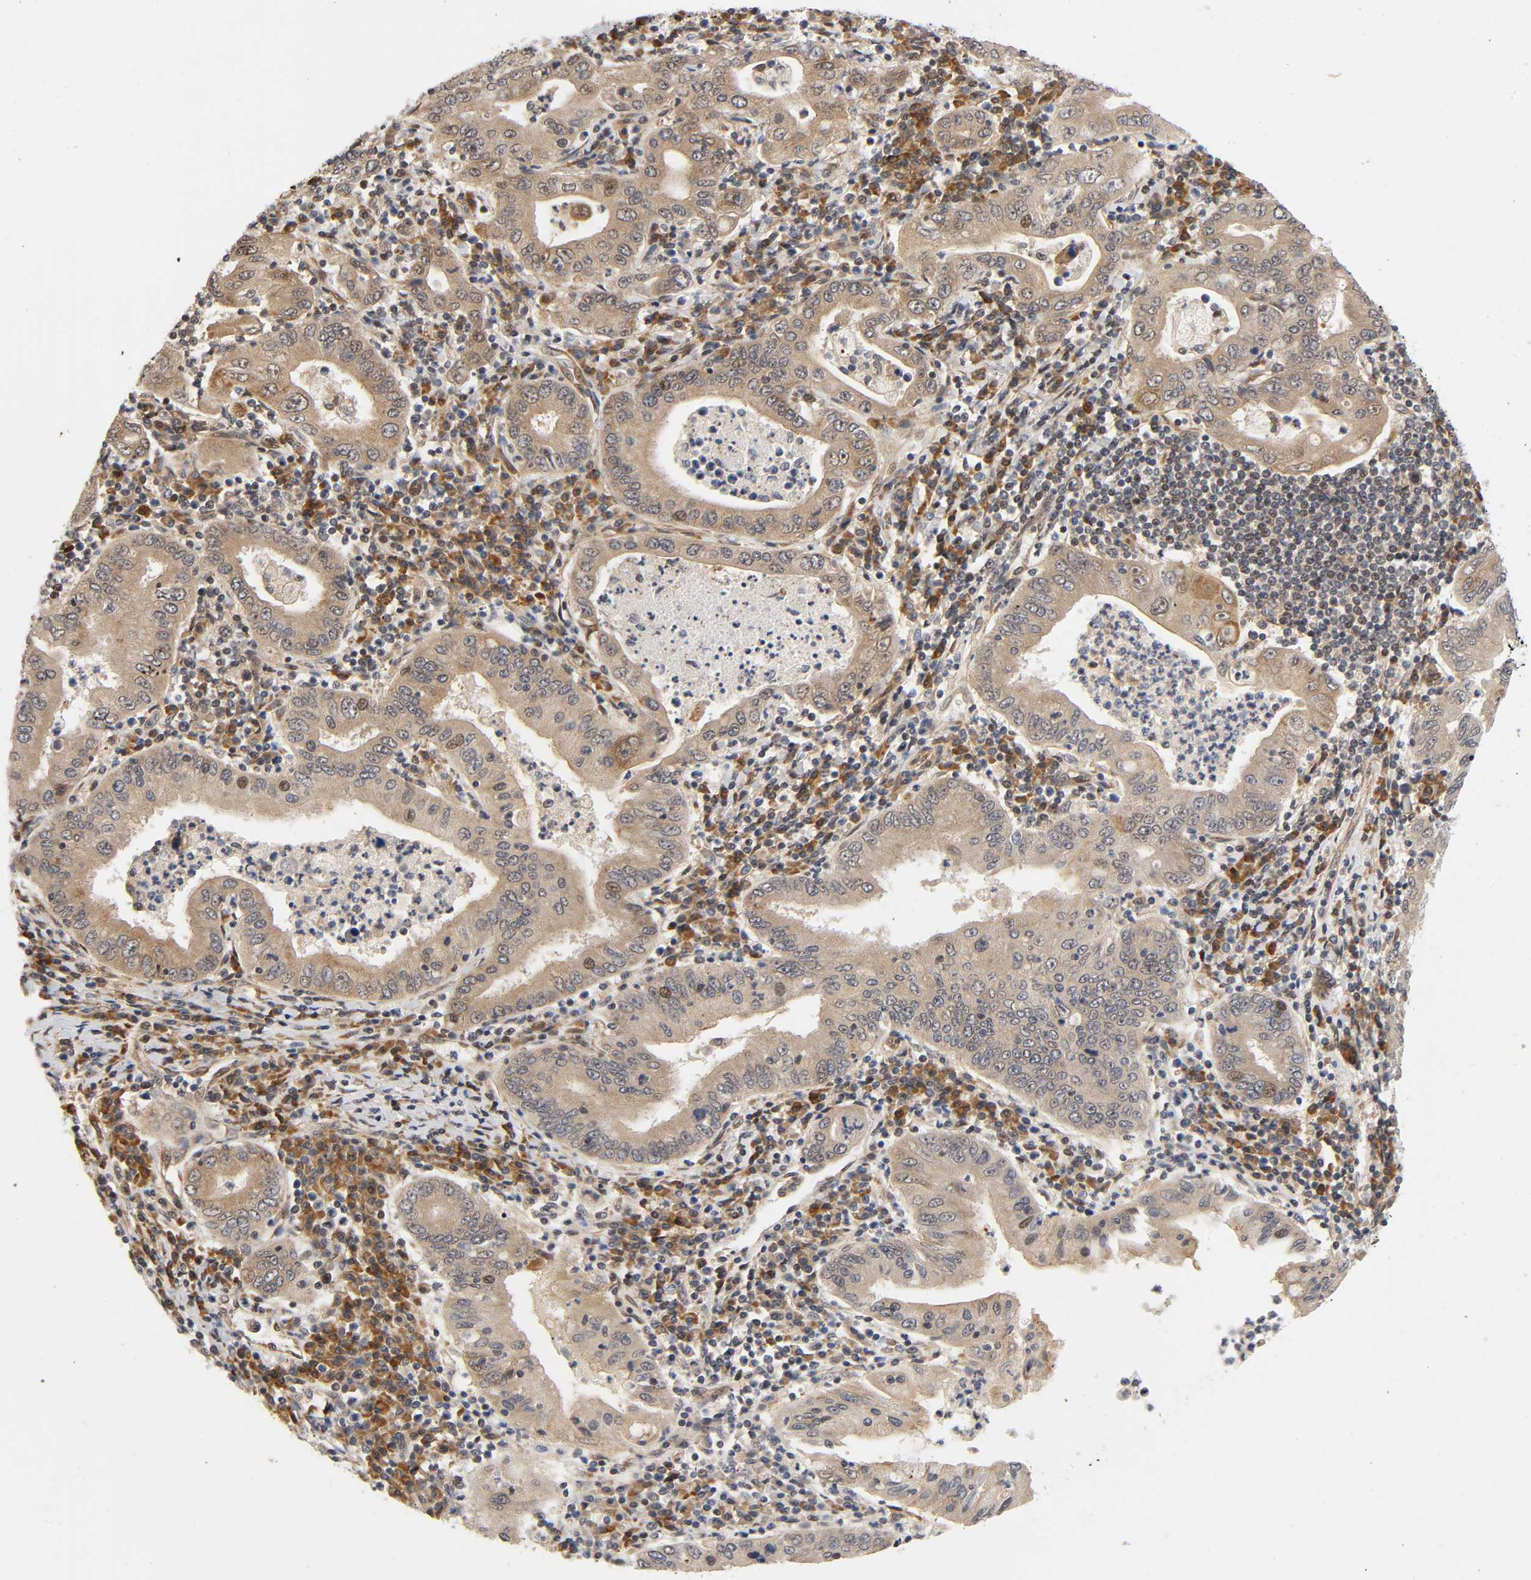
{"staining": {"intensity": "weak", "quantity": ">75%", "location": "cytoplasmic/membranous"}, "tissue": "stomach cancer", "cell_type": "Tumor cells", "image_type": "cancer", "snomed": [{"axis": "morphology", "description": "Normal tissue, NOS"}, {"axis": "morphology", "description": "Adenocarcinoma, NOS"}, {"axis": "topography", "description": "Esophagus"}, {"axis": "topography", "description": "Stomach, upper"}, {"axis": "topography", "description": "Peripheral nerve tissue"}], "caption": "Stomach adenocarcinoma stained with a brown dye displays weak cytoplasmic/membranous positive staining in approximately >75% of tumor cells.", "gene": "IQCJ-SCHIP1", "patient": {"sex": "male", "age": 62}}